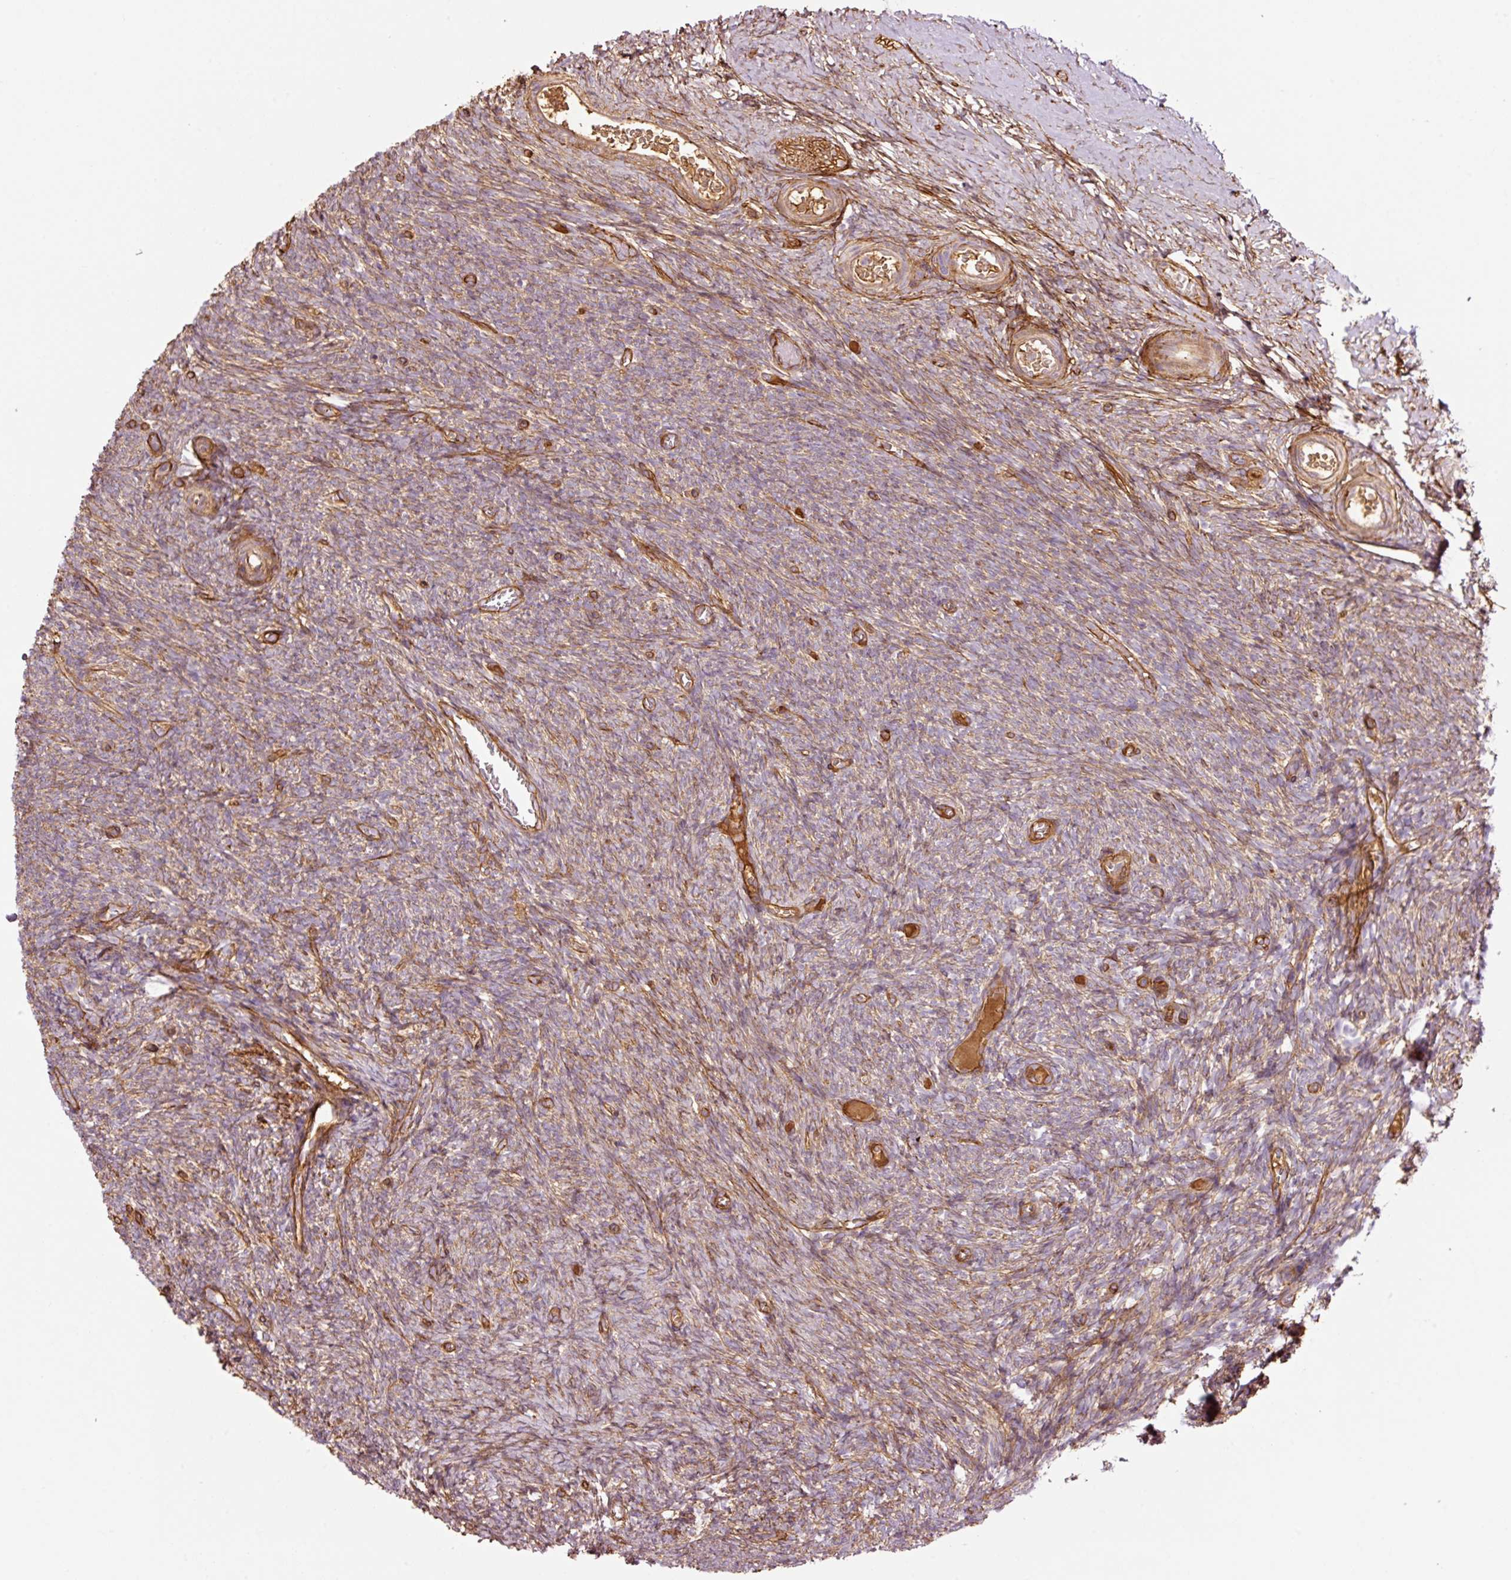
{"staining": {"intensity": "moderate", "quantity": "25%-75%", "location": "cytoplasmic/membranous"}, "tissue": "ovary", "cell_type": "Ovarian stroma cells", "image_type": "normal", "snomed": [{"axis": "morphology", "description": "Normal tissue, NOS"}, {"axis": "topography", "description": "Ovary"}], "caption": "Brown immunohistochemical staining in benign human ovary exhibits moderate cytoplasmic/membranous staining in about 25%-75% of ovarian stroma cells.", "gene": "NID2", "patient": {"sex": "female", "age": 39}}